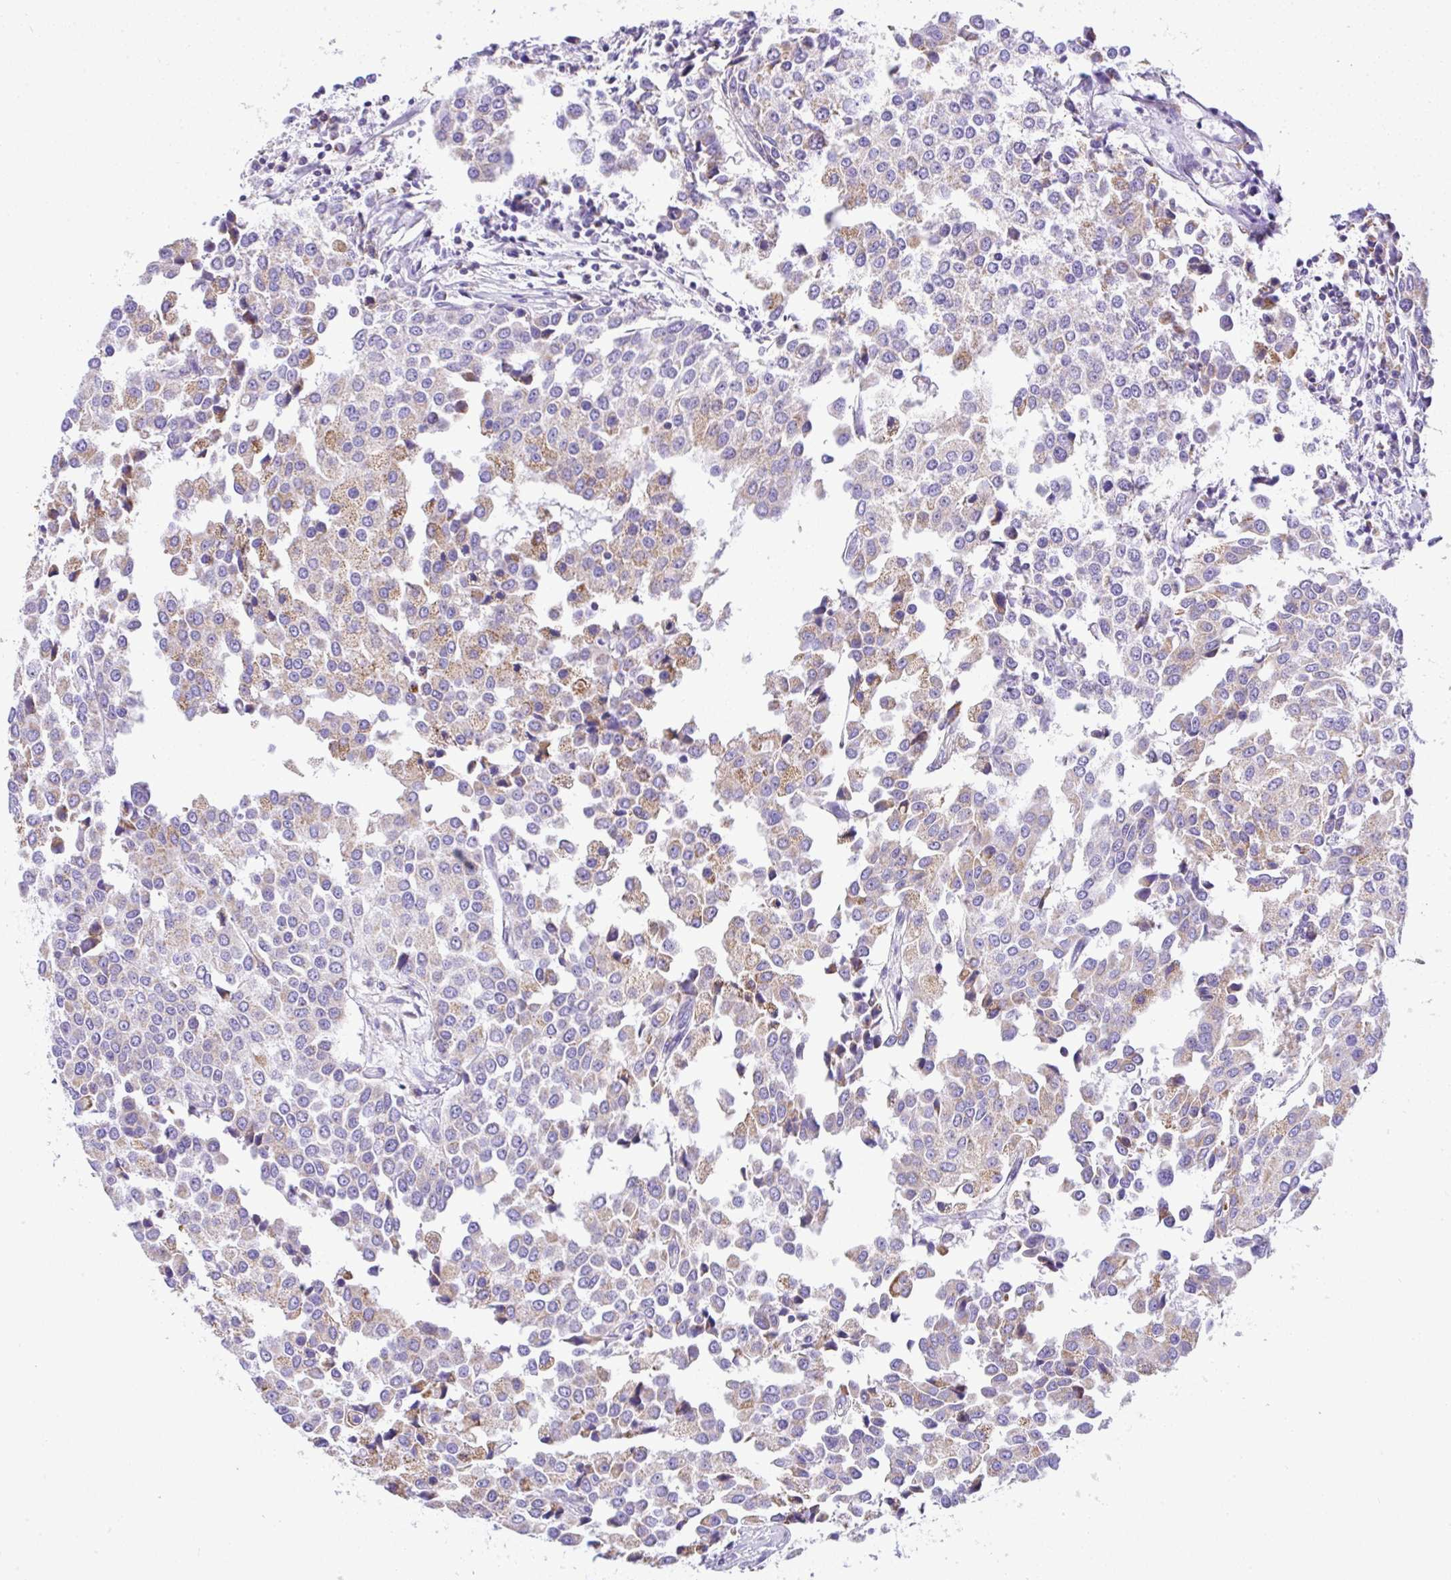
{"staining": {"intensity": "weak", "quantity": "25%-75%", "location": "cytoplasmic/membranous"}, "tissue": "breast cancer", "cell_type": "Tumor cells", "image_type": "cancer", "snomed": [{"axis": "morphology", "description": "Duct carcinoma"}, {"axis": "topography", "description": "Breast"}], "caption": "Breast cancer stained with immunohistochemistry (IHC) exhibits weak cytoplasmic/membranous positivity in about 25%-75% of tumor cells. The staining is performed using DAB brown chromogen to label protein expression. The nuclei are counter-stained blue using hematoxylin.", "gene": "SLC13A1", "patient": {"sex": "female", "age": 80}}